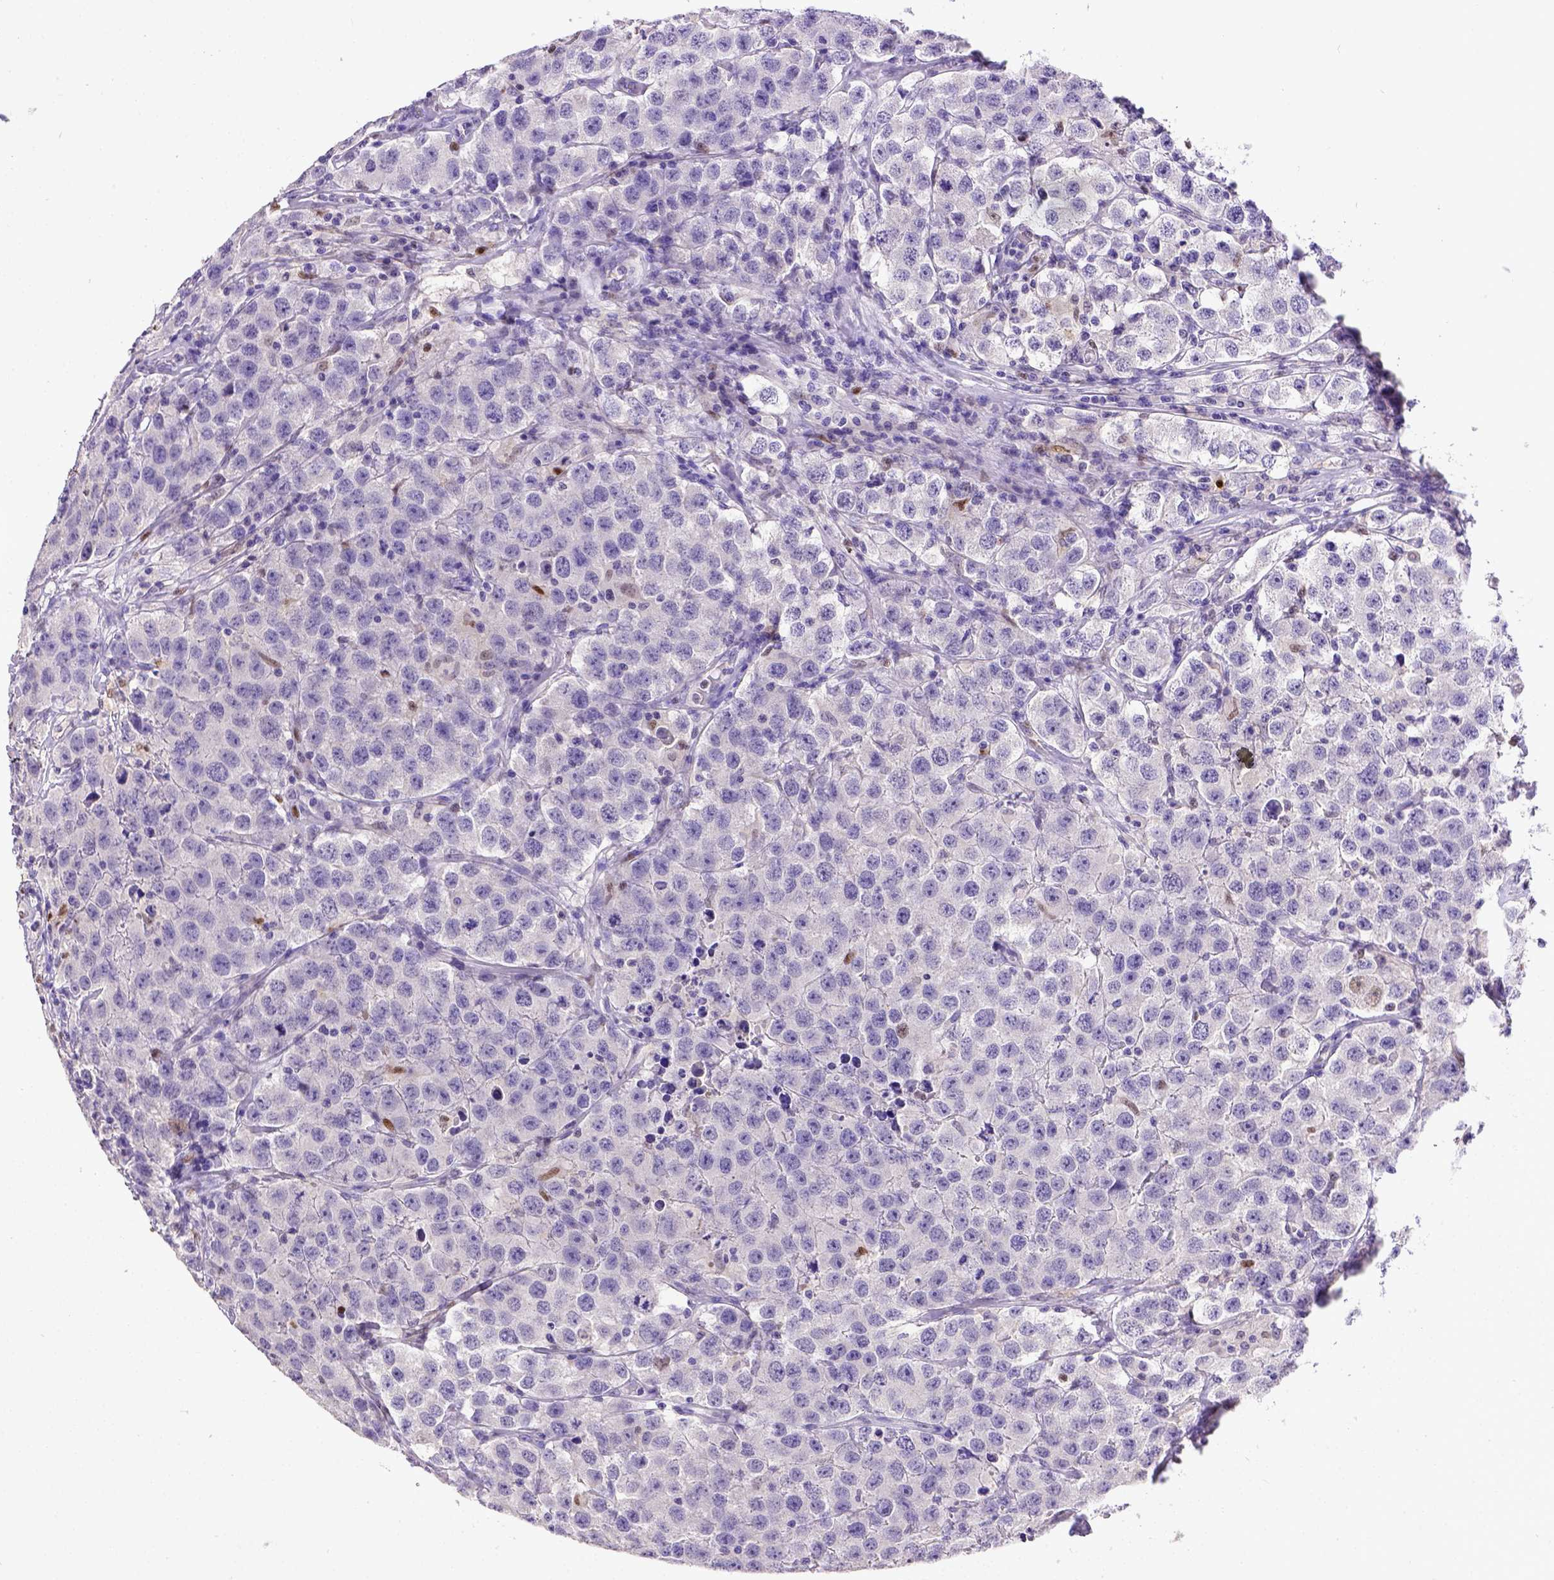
{"staining": {"intensity": "negative", "quantity": "none", "location": "none"}, "tissue": "testis cancer", "cell_type": "Tumor cells", "image_type": "cancer", "snomed": [{"axis": "morphology", "description": "Seminoma, NOS"}, {"axis": "topography", "description": "Testis"}], "caption": "A high-resolution histopathology image shows IHC staining of testis cancer (seminoma), which exhibits no significant staining in tumor cells. The staining was performed using DAB (3,3'-diaminobenzidine) to visualize the protein expression in brown, while the nuclei were stained in blue with hematoxylin (Magnification: 20x).", "gene": "CDKN1A", "patient": {"sex": "male", "age": 52}}